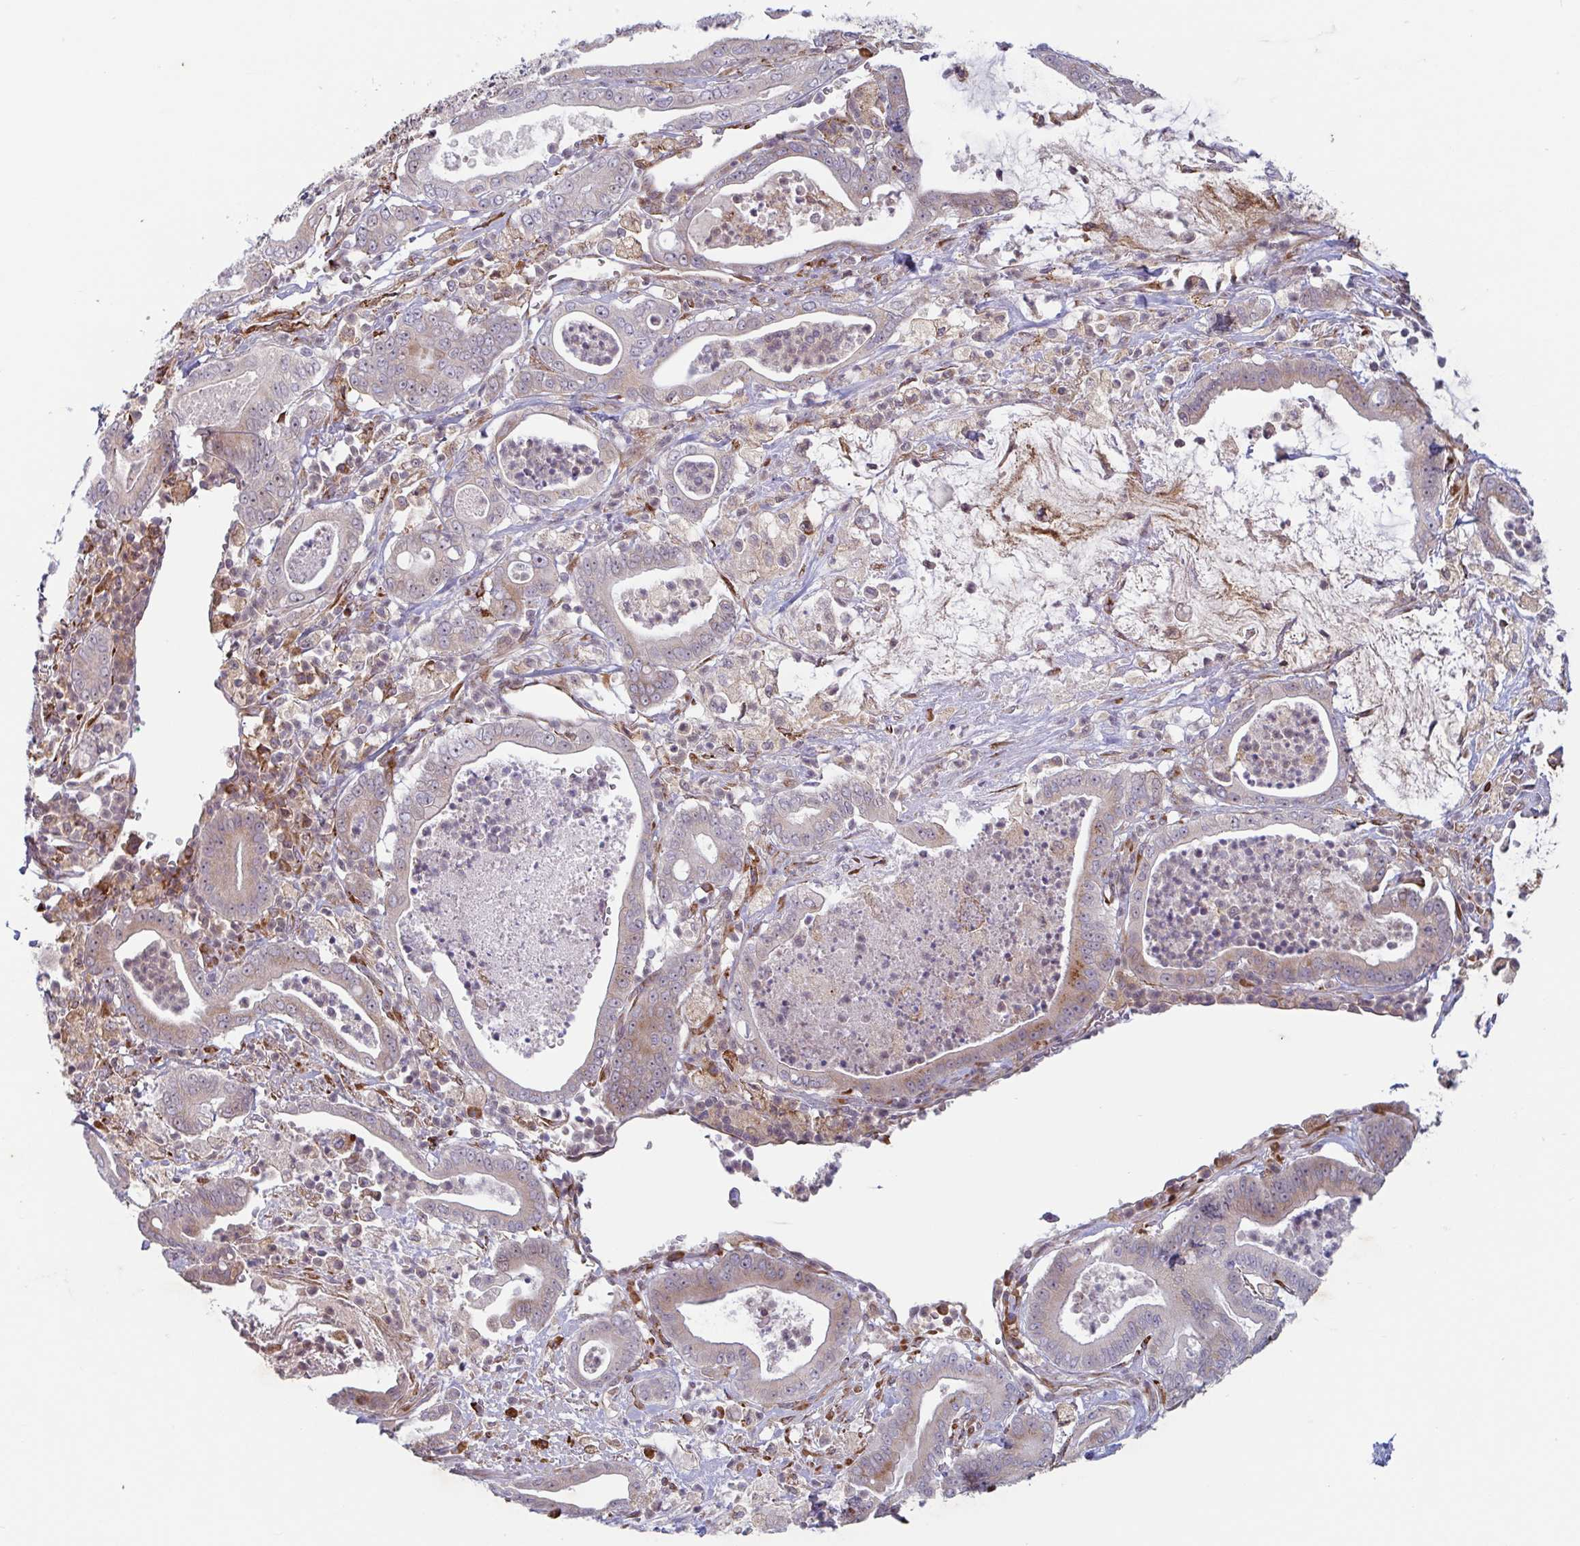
{"staining": {"intensity": "weak", "quantity": "25%-75%", "location": "cytoplasmic/membranous"}, "tissue": "pancreatic cancer", "cell_type": "Tumor cells", "image_type": "cancer", "snomed": [{"axis": "morphology", "description": "Adenocarcinoma, NOS"}, {"axis": "topography", "description": "Pancreas"}], "caption": "Pancreatic adenocarcinoma stained for a protein shows weak cytoplasmic/membranous positivity in tumor cells.", "gene": "RIT1", "patient": {"sex": "male", "age": 71}}